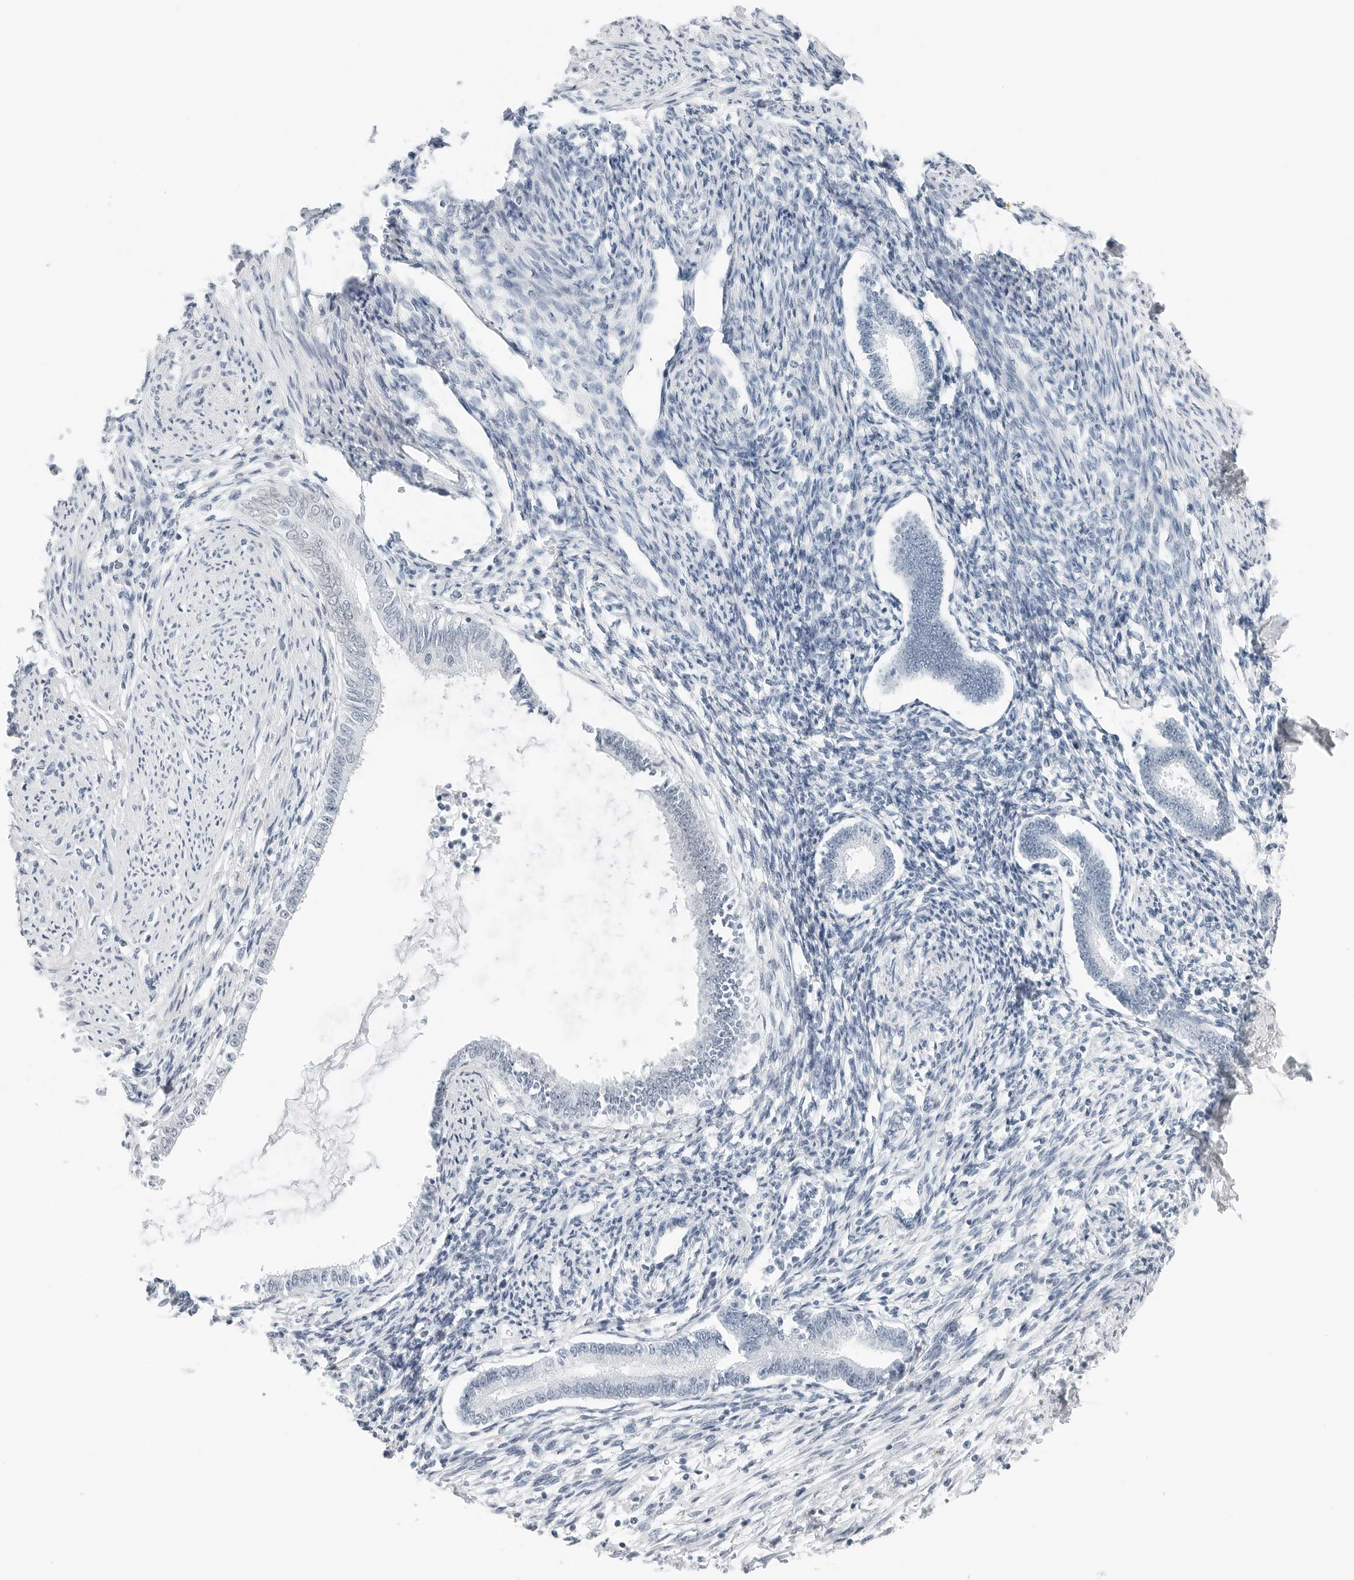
{"staining": {"intensity": "negative", "quantity": "none", "location": "none"}, "tissue": "endometrium", "cell_type": "Cells in endometrial stroma", "image_type": "normal", "snomed": [{"axis": "morphology", "description": "Normal tissue, NOS"}, {"axis": "topography", "description": "Endometrium"}], "caption": "Immunohistochemistry (IHC) of normal endometrium reveals no staining in cells in endometrial stroma.", "gene": "NTMT2", "patient": {"sex": "female", "age": 56}}